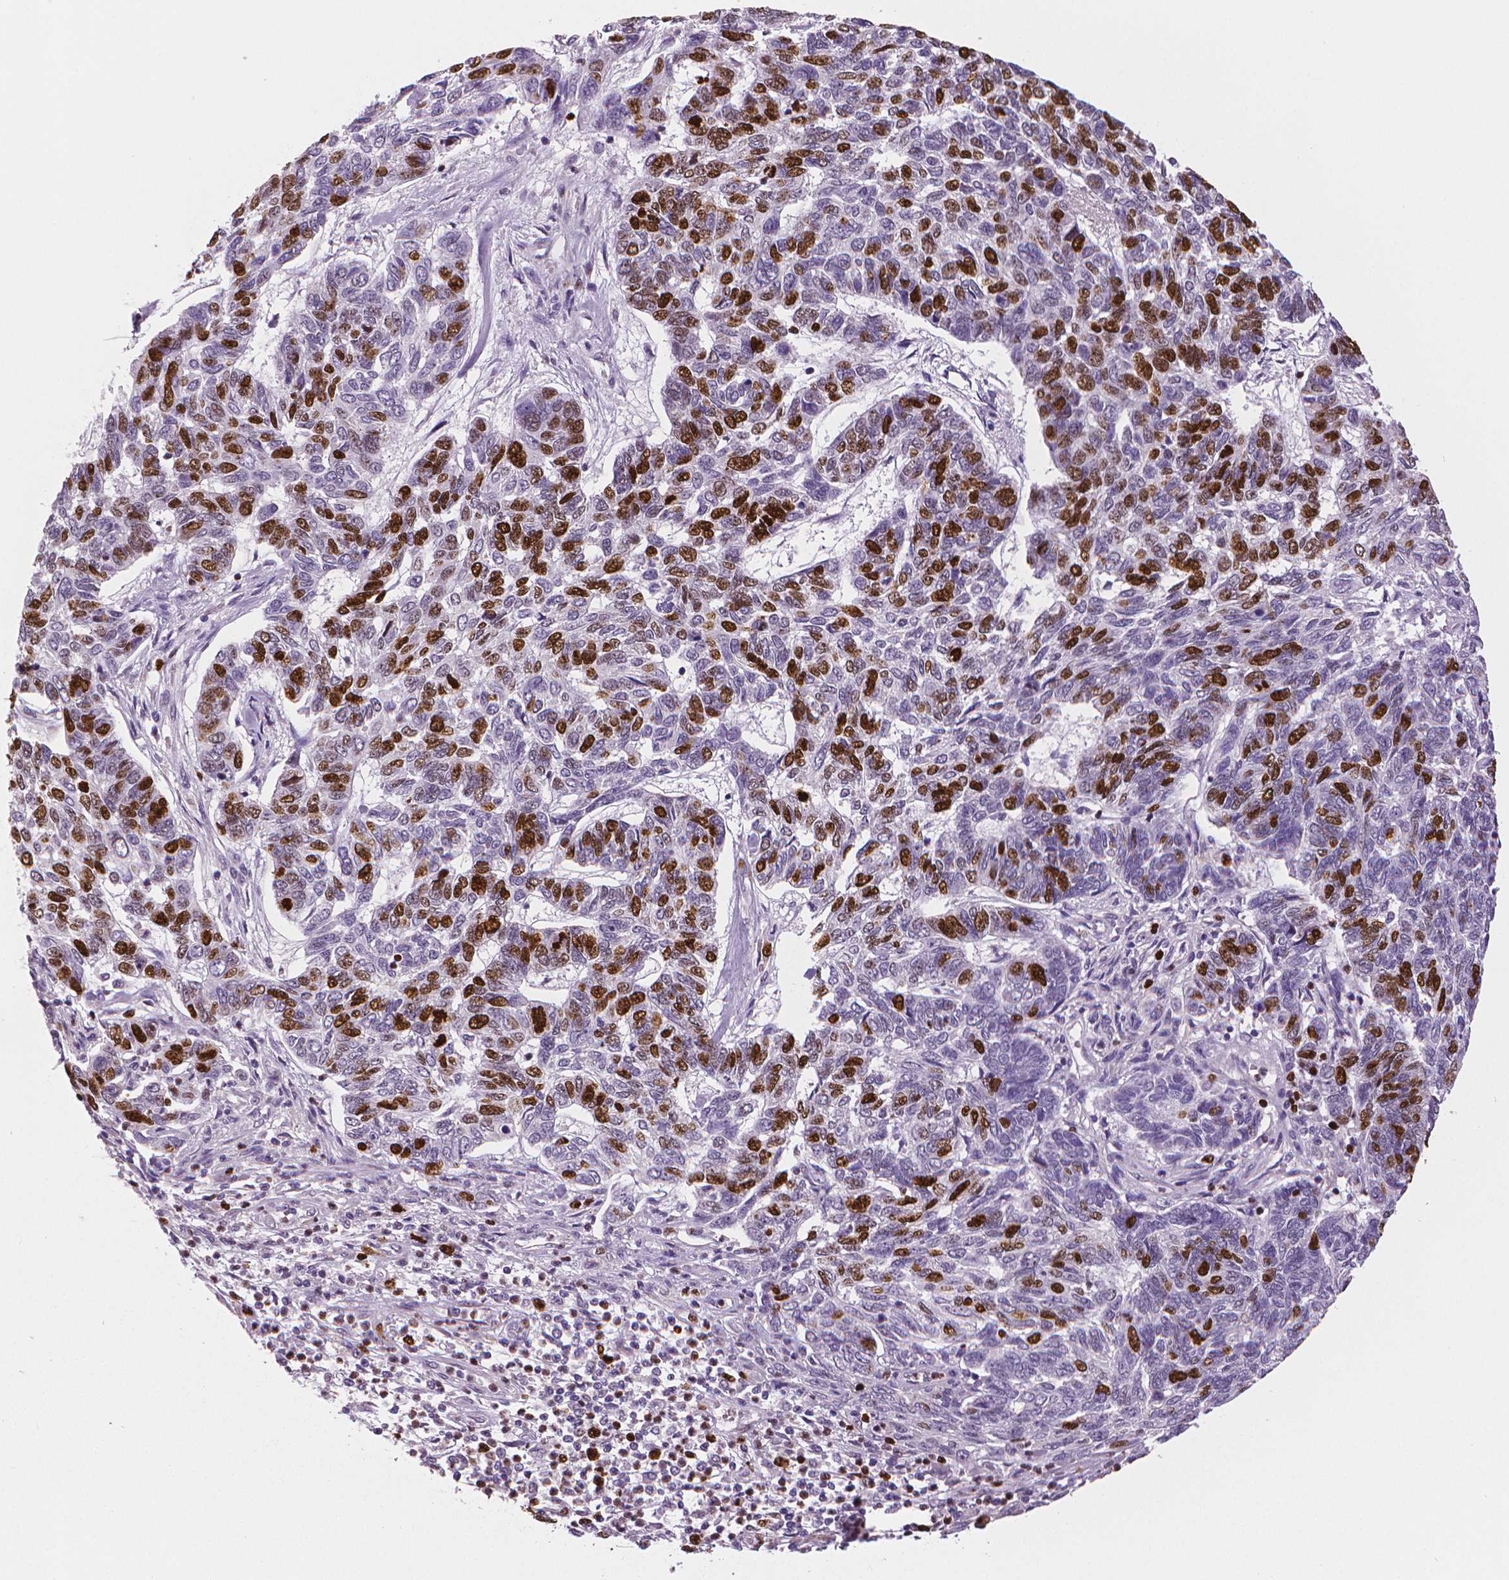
{"staining": {"intensity": "strong", "quantity": "25%-75%", "location": "nuclear"}, "tissue": "skin cancer", "cell_type": "Tumor cells", "image_type": "cancer", "snomed": [{"axis": "morphology", "description": "Basal cell carcinoma"}, {"axis": "topography", "description": "Skin"}], "caption": "There is high levels of strong nuclear staining in tumor cells of basal cell carcinoma (skin), as demonstrated by immunohistochemical staining (brown color).", "gene": "MKI67", "patient": {"sex": "female", "age": 65}}